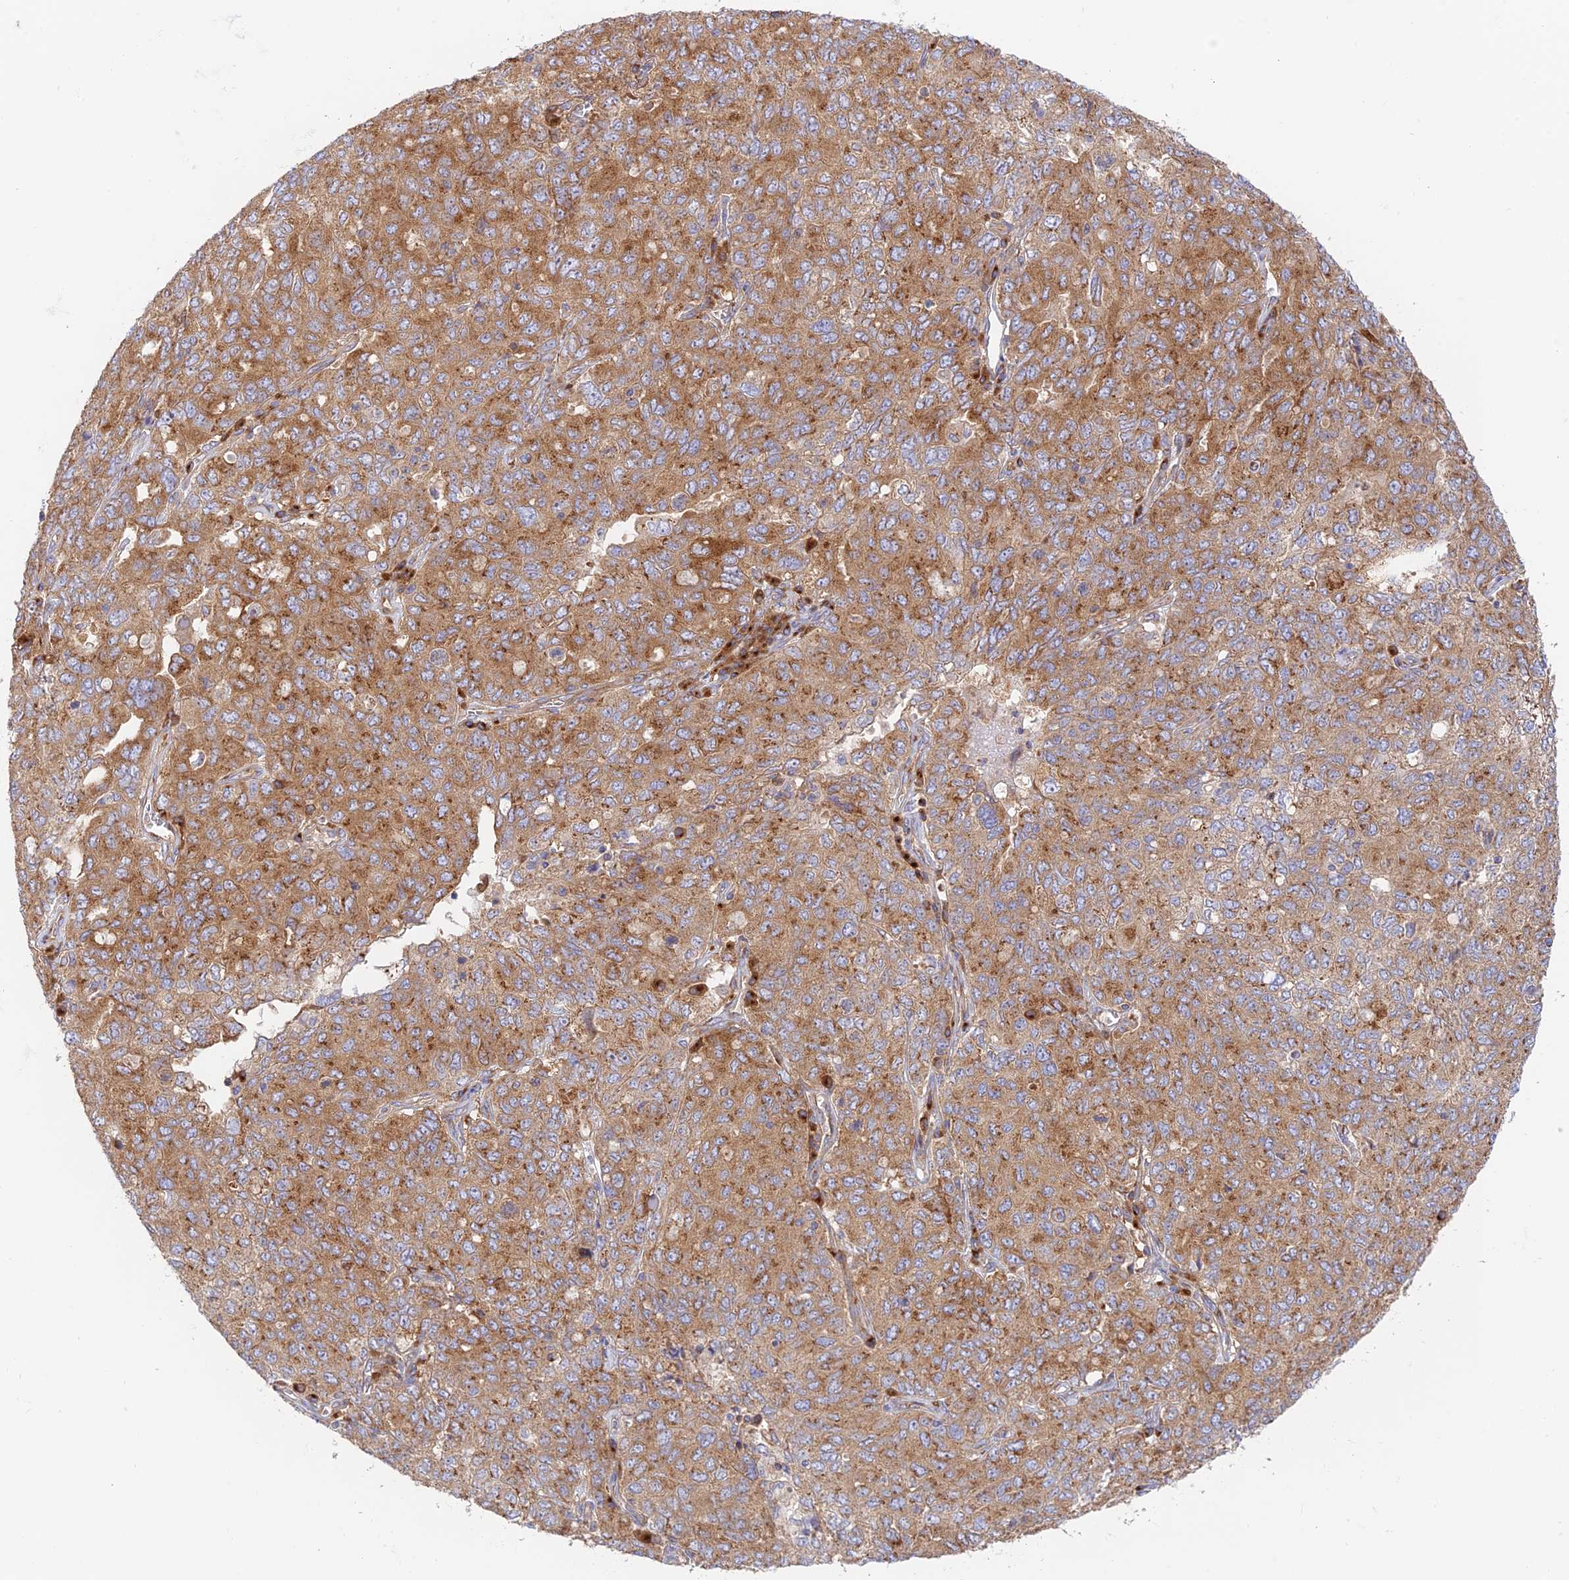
{"staining": {"intensity": "moderate", "quantity": ">75%", "location": "cytoplasmic/membranous"}, "tissue": "ovarian cancer", "cell_type": "Tumor cells", "image_type": "cancer", "snomed": [{"axis": "morphology", "description": "Carcinoma, endometroid"}, {"axis": "topography", "description": "Ovary"}], "caption": "The photomicrograph exhibits immunohistochemical staining of endometroid carcinoma (ovarian). There is moderate cytoplasmic/membranous positivity is appreciated in approximately >75% of tumor cells. (brown staining indicates protein expression, while blue staining denotes nuclei).", "gene": "GOLGA3", "patient": {"sex": "female", "age": 62}}